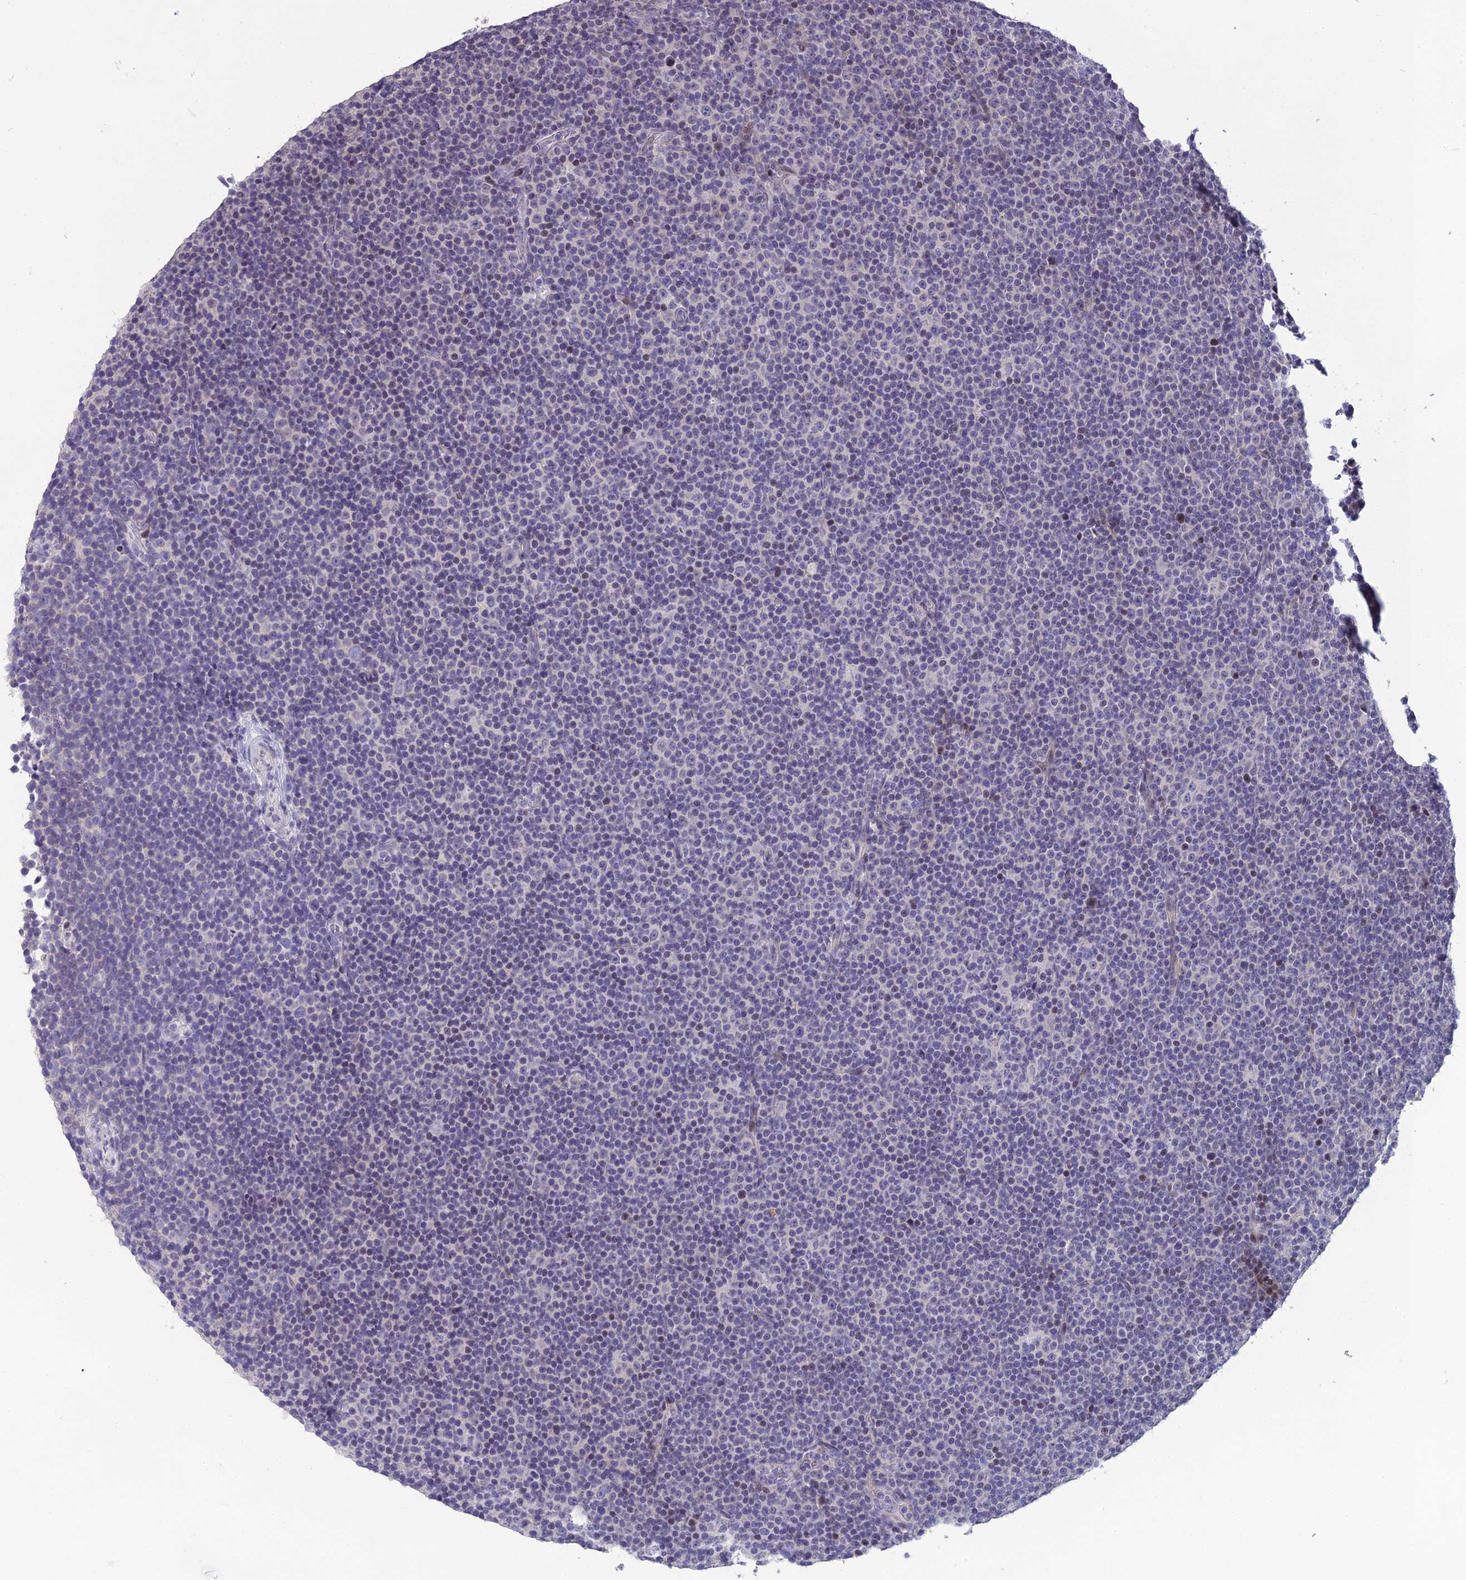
{"staining": {"intensity": "negative", "quantity": "none", "location": "none"}, "tissue": "lymphoma", "cell_type": "Tumor cells", "image_type": "cancer", "snomed": [{"axis": "morphology", "description": "Malignant lymphoma, non-Hodgkin's type, Low grade"}, {"axis": "topography", "description": "Lymph node"}], "caption": "Immunohistochemistry micrograph of neoplastic tissue: malignant lymphoma, non-Hodgkin's type (low-grade) stained with DAB (3,3'-diaminobenzidine) reveals no significant protein positivity in tumor cells.", "gene": "TMEM134", "patient": {"sex": "female", "age": 67}}